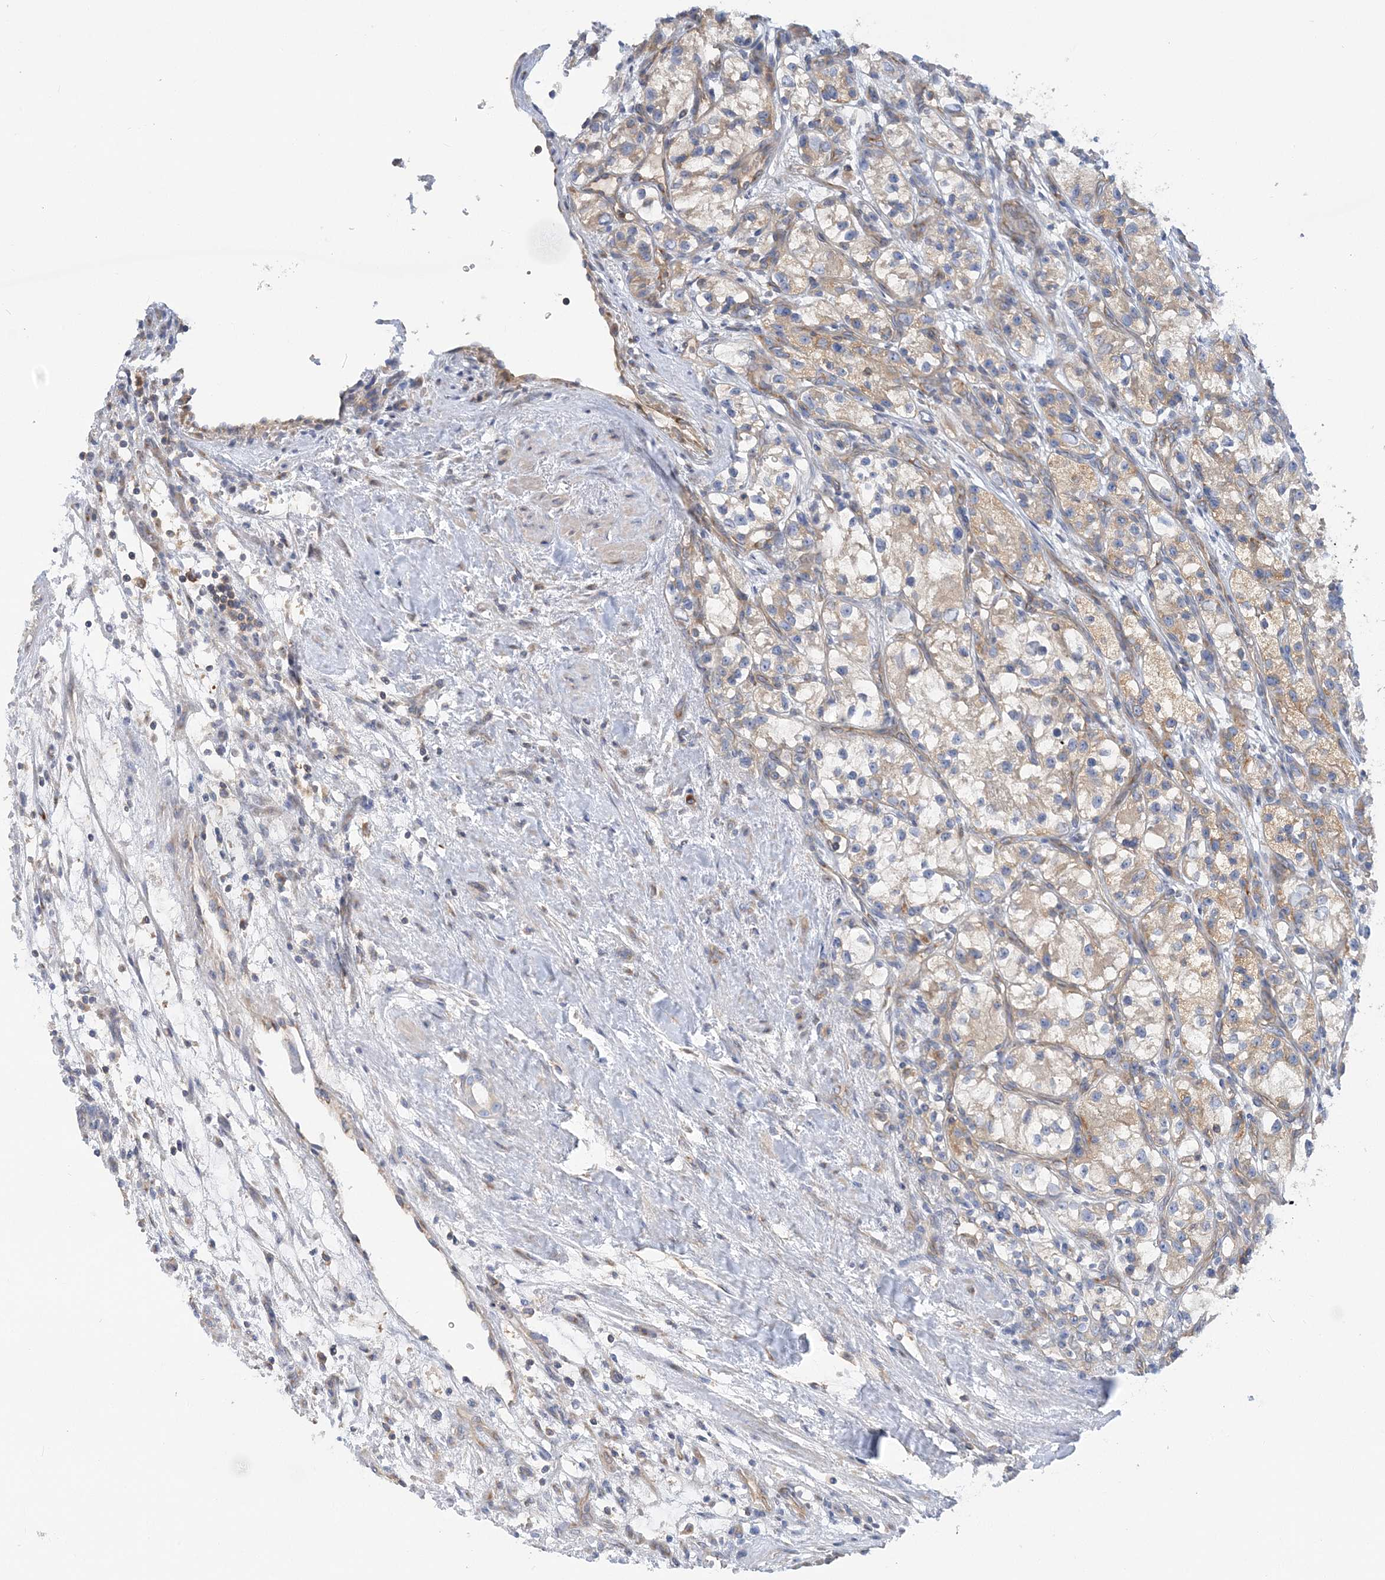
{"staining": {"intensity": "weak", "quantity": ">75%", "location": "cytoplasmic/membranous"}, "tissue": "renal cancer", "cell_type": "Tumor cells", "image_type": "cancer", "snomed": [{"axis": "morphology", "description": "Adenocarcinoma, NOS"}, {"axis": "topography", "description": "Kidney"}], "caption": "IHC staining of renal adenocarcinoma, which displays low levels of weak cytoplasmic/membranous staining in approximately >75% of tumor cells indicating weak cytoplasmic/membranous protein staining. The staining was performed using DAB (3,3'-diaminobenzidine) (brown) for protein detection and nuclei were counterstained in hematoxylin (blue).", "gene": "FAM114A2", "patient": {"sex": "female", "age": 57}}